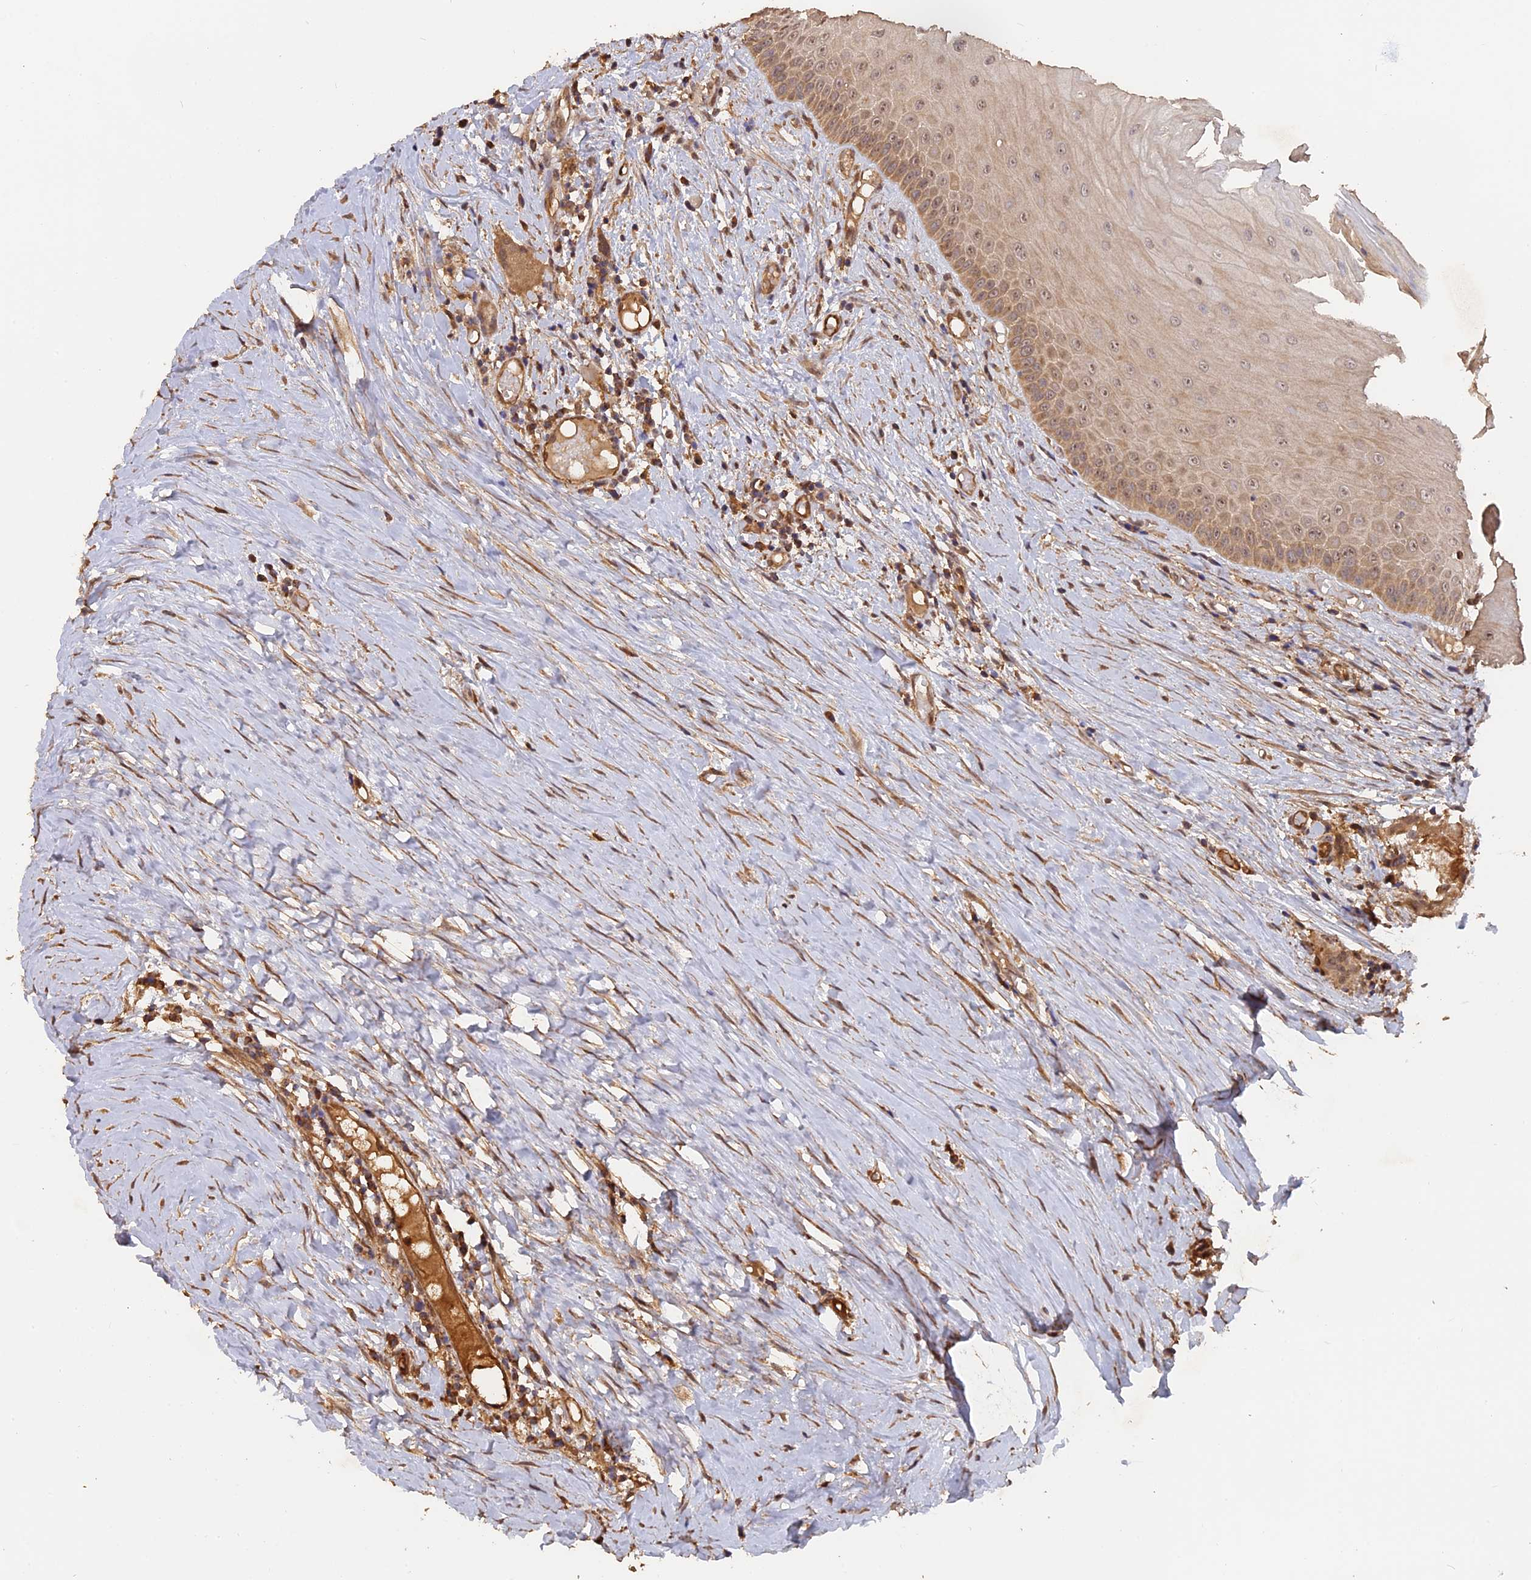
{"staining": {"intensity": "moderate", "quantity": "<25%", "location": "cytoplasmic/membranous"}, "tissue": "oral mucosa", "cell_type": "Squamous epithelial cells", "image_type": "normal", "snomed": [{"axis": "morphology", "description": "Normal tissue, NOS"}, {"axis": "topography", "description": "Skeletal muscle"}, {"axis": "topography", "description": "Oral tissue"}, {"axis": "topography", "description": "Peripheral nerve tissue"}], "caption": "A brown stain labels moderate cytoplasmic/membranous positivity of a protein in squamous epithelial cells of benign oral mucosa. Immunohistochemistry (ihc) stains the protein in brown and the nuclei are stained blue.", "gene": "SAC3D1", "patient": {"sex": "female", "age": 84}}